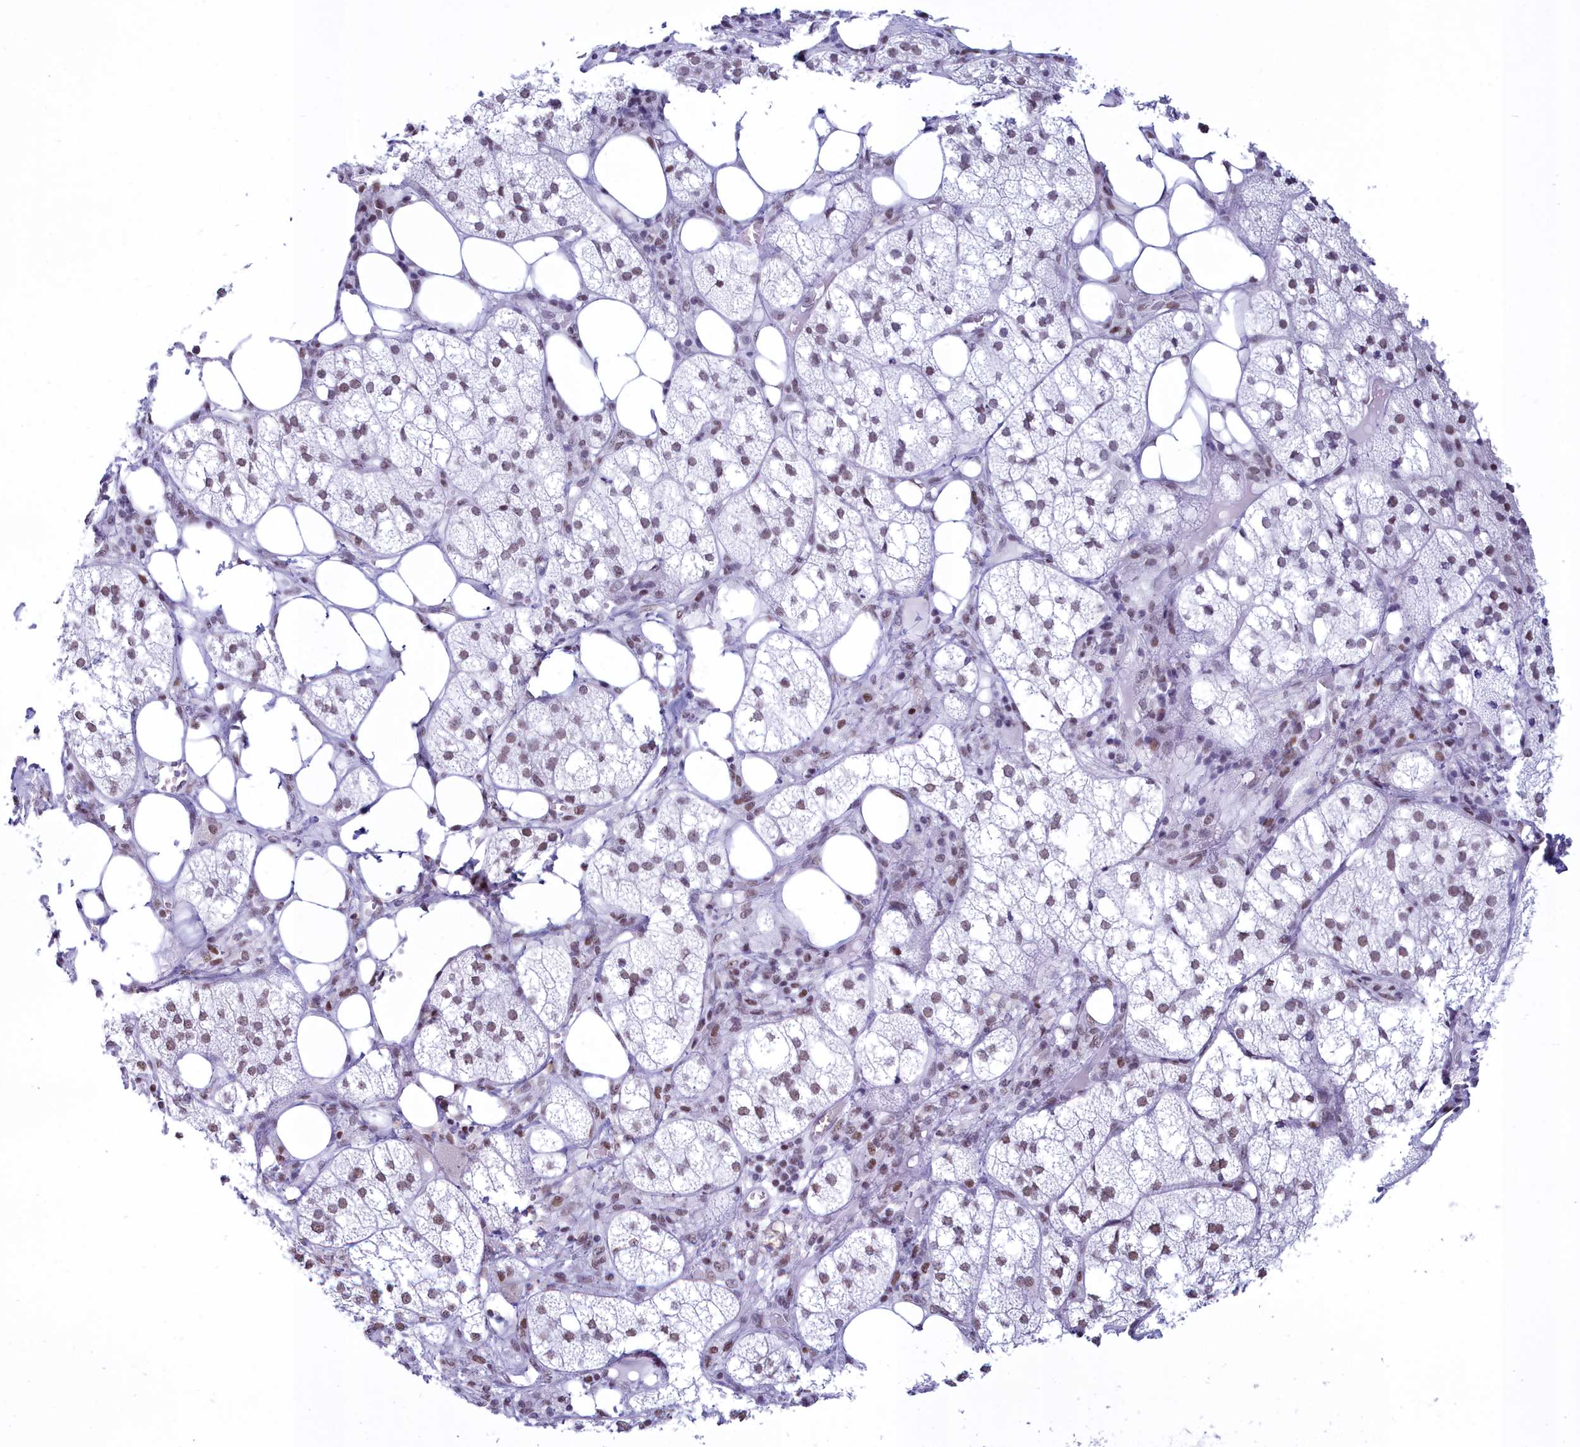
{"staining": {"intensity": "weak", "quantity": ">75%", "location": "nuclear"}, "tissue": "adrenal gland", "cell_type": "Glandular cells", "image_type": "normal", "snomed": [{"axis": "morphology", "description": "Normal tissue, NOS"}, {"axis": "topography", "description": "Adrenal gland"}], "caption": "Protein staining displays weak nuclear positivity in approximately >75% of glandular cells in unremarkable adrenal gland. The staining is performed using DAB brown chromogen to label protein expression. The nuclei are counter-stained blue using hematoxylin.", "gene": "CDC26", "patient": {"sex": "female", "age": 61}}